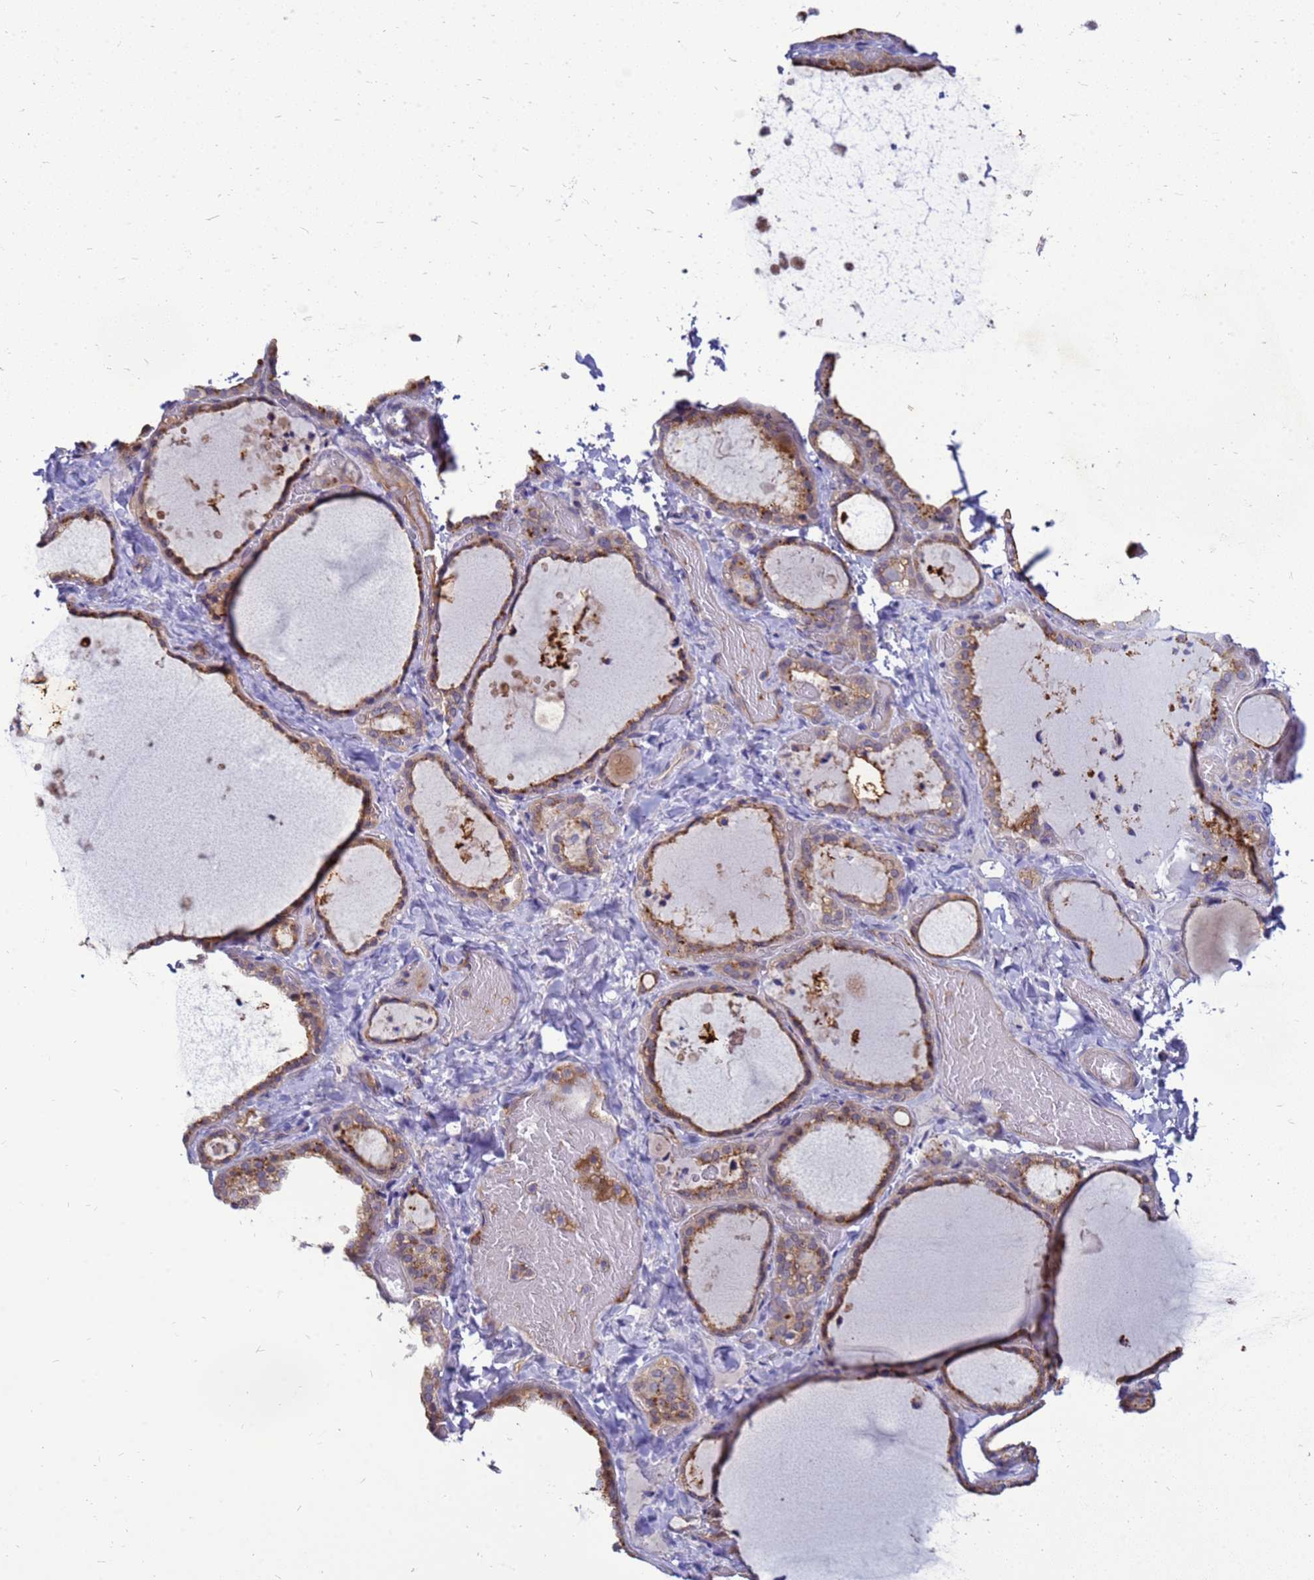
{"staining": {"intensity": "moderate", "quantity": ">75%", "location": "cytoplasmic/membranous"}, "tissue": "thyroid gland", "cell_type": "Glandular cells", "image_type": "normal", "snomed": [{"axis": "morphology", "description": "Normal tissue, NOS"}, {"axis": "topography", "description": "Thyroid gland"}], "caption": "Normal thyroid gland reveals moderate cytoplasmic/membranous positivity in approximately >75% of glandular cells, visualized by immunohistochemistry.", "gene": "ENOPH1", "patient": {"sex": "female", "age": 44}}